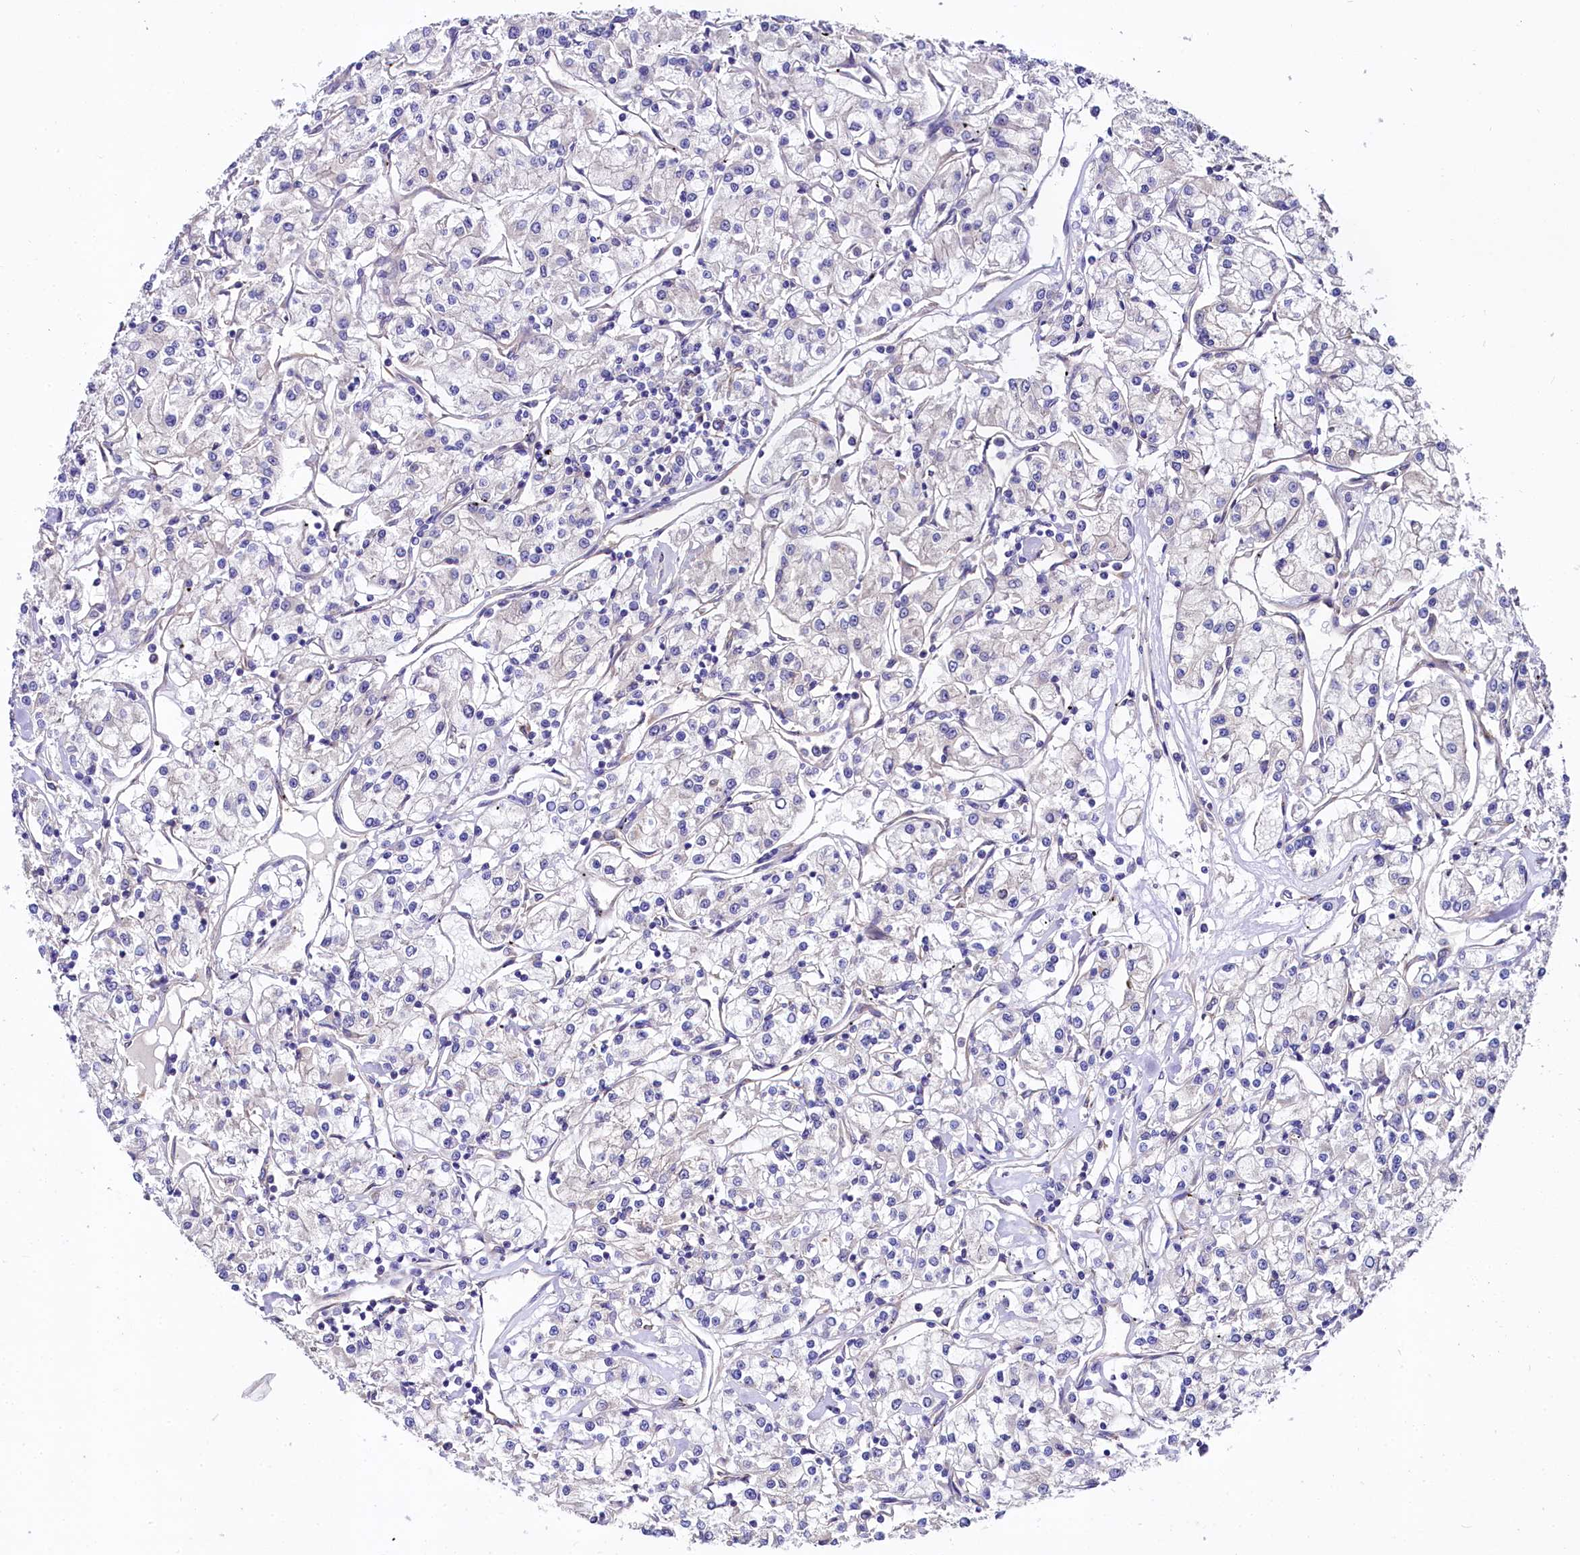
{"staining": {"intensity": "negative", "quantity": "none", "location": "none"}, "tissue": "renal cancer", "cell_type": "Tumor cells", "image_type": "cancer", "snomed": [{"axis": "morphology", "description": "Adenocarcinoma, NOS"}, {"axis": "topography", "description": "Kidney"}], "caption": "This is an immunohistochemistry histopathology image of renal adenocarcinoma. There is no staining in tumor cells.", "gene": "QARS1", "patient": {"sex": "female", "age": 59}}